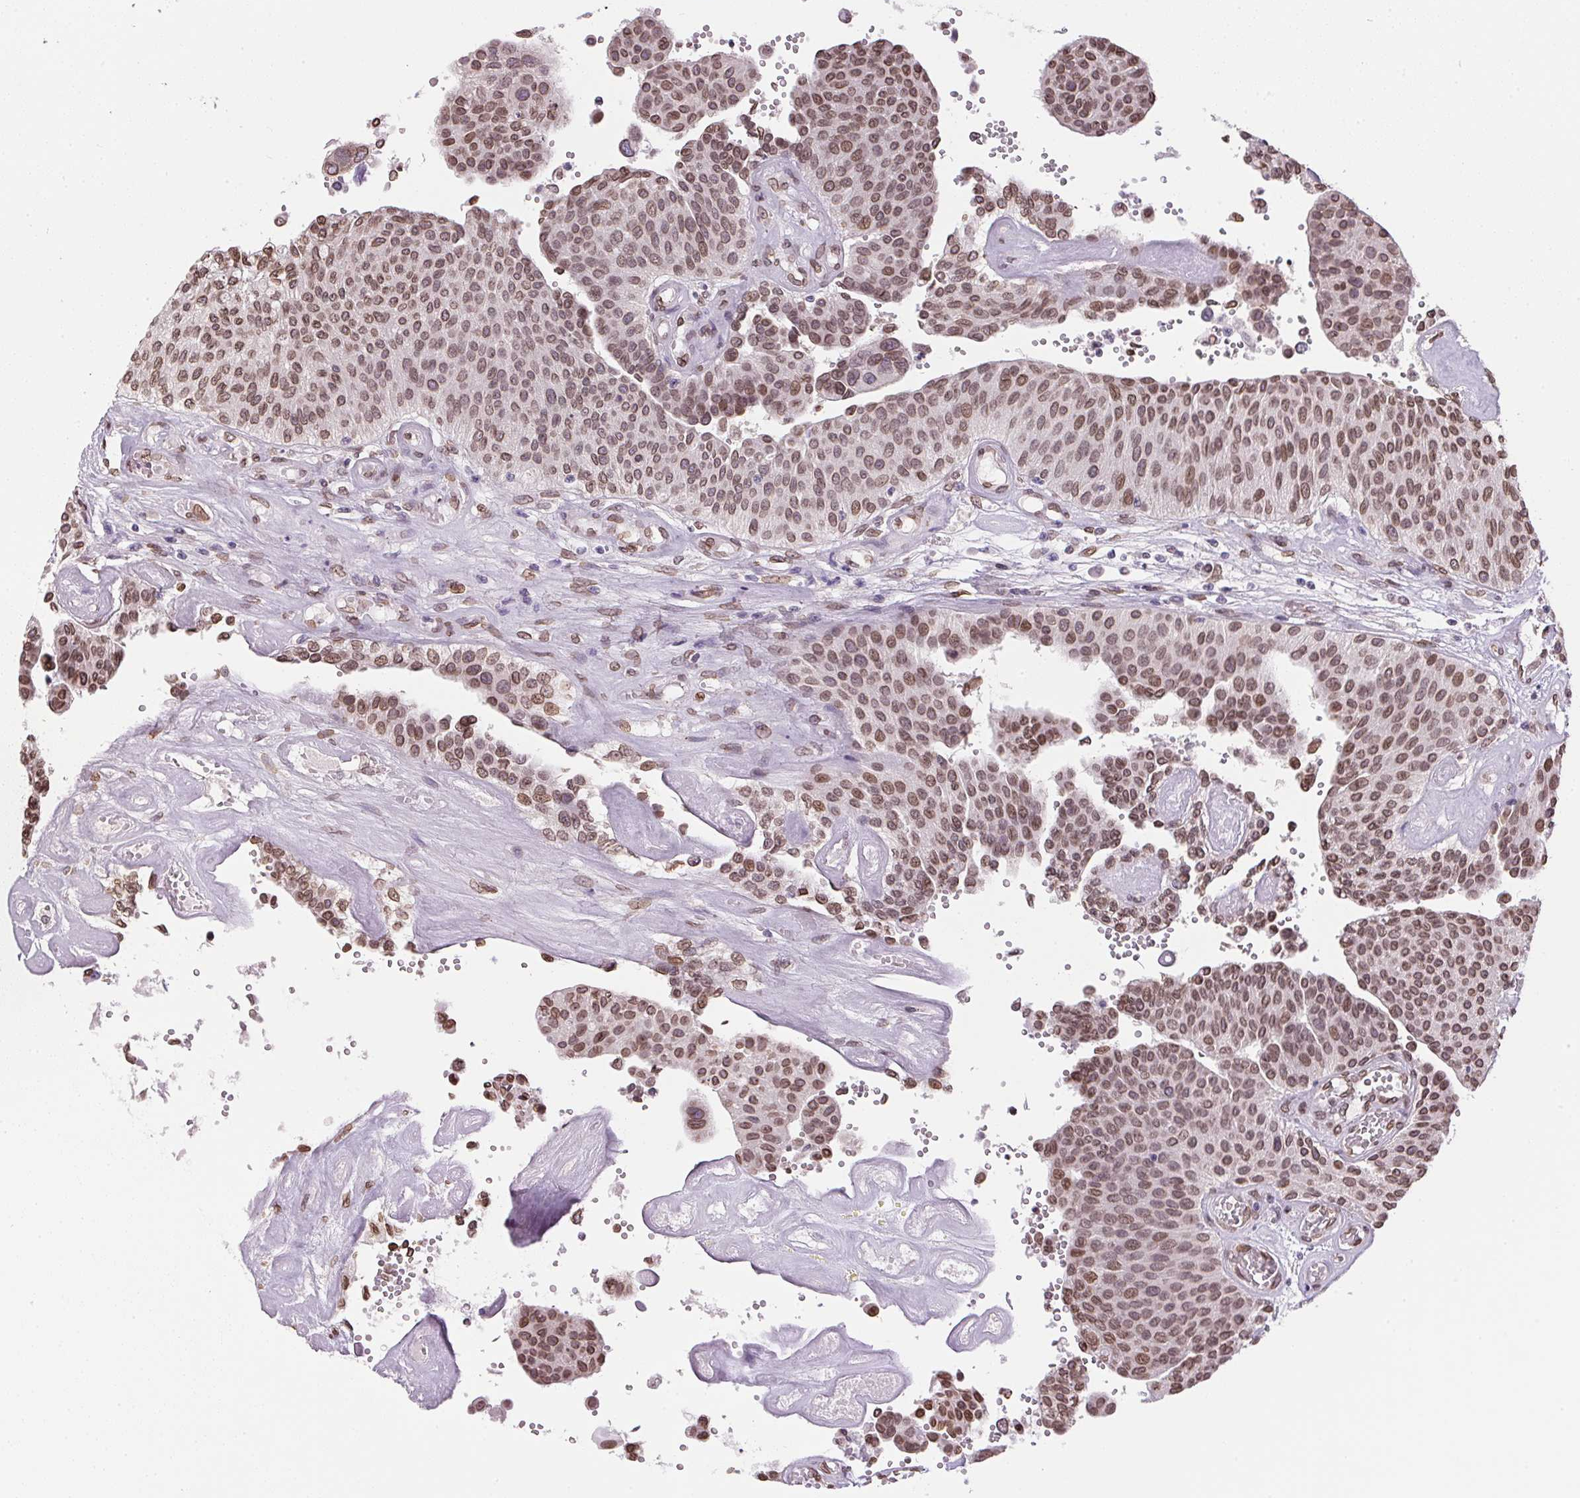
{"staining": {"intensity": "moderate", "quantity": ">75%", "location": "cytoplasmic/membranous,nuclear"}, "tissue": "urothelial cancer", "cell_type": "Tumor cells", "image_type": "cancer", "snomed": [{"axis": "morphology", "description": "Urothelial carcinoma, NOS"}, {"axis": "topography", "description": "Urinary bladder"}], "caption": "High-magnification brightfield microscopy of transitional cell carcinoma stained with DAB (3,3'-diaminobenzidine) (brown) and counterstained with hematoxylin (blue). tumor cells exhibit moderate cytoplasmic/membranous and nuclear expression is appreciated in approximately>75% of cells.", "gene": "TMEM175", "patient": {"sex": "male", "age": 55}}